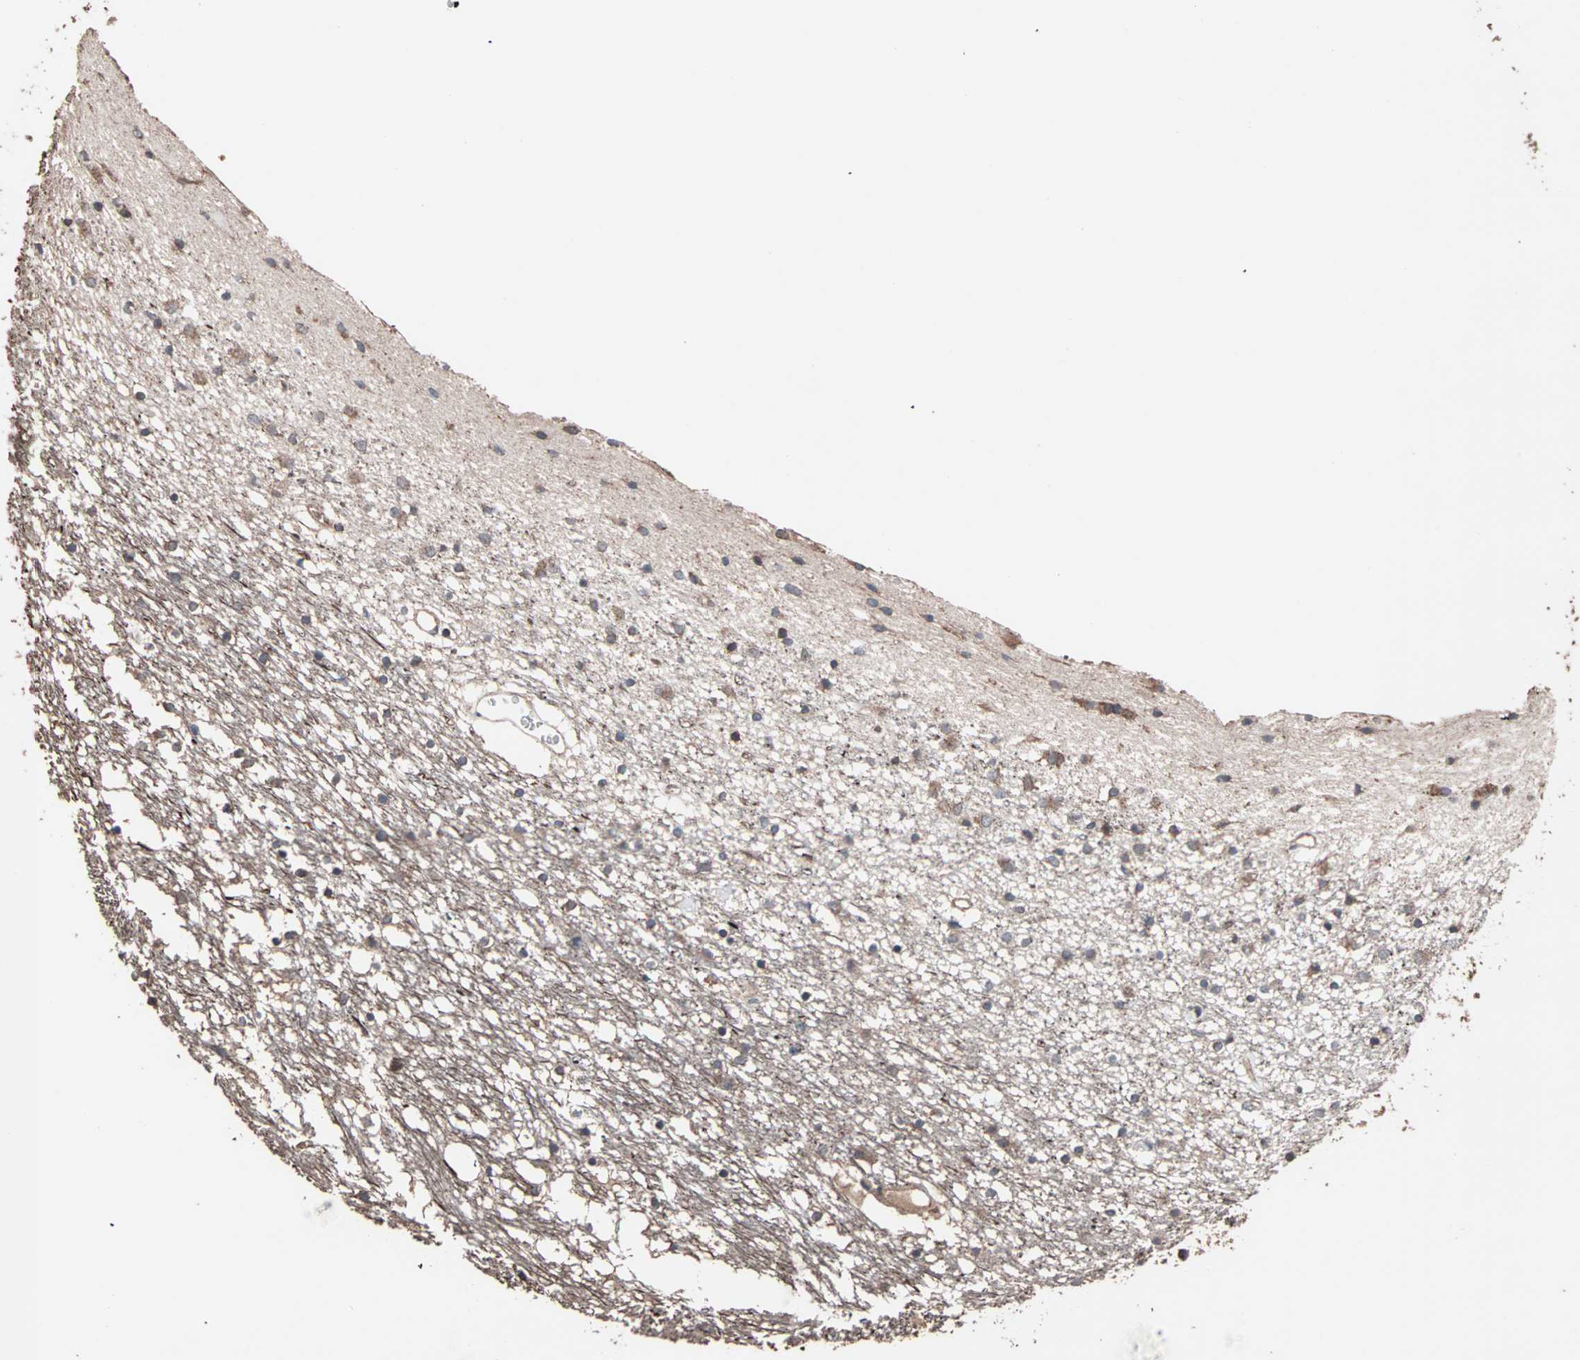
{"staining": {"intensity": "moderate", "quantity": "25%-75%", "location": "cytoplasmic/membranous"}, "tissue": "caudate", "cell_type": "Glial cells", "image_type": "normal", "snomed": [{"axis": "morphology", "description": "Normal tissue, NOS"}, {"axis": "topography", "description": "Lateral ventricle wall"}], "caption": "Approximately 25%-75% of glial cells in normal caudate exhibit moderate cytoplasmic/membranous protein positivity as visualized by brown immunohistochemical staining.", "gene": "MRPL2", "patient": {"sex": "male", "age": 45}}